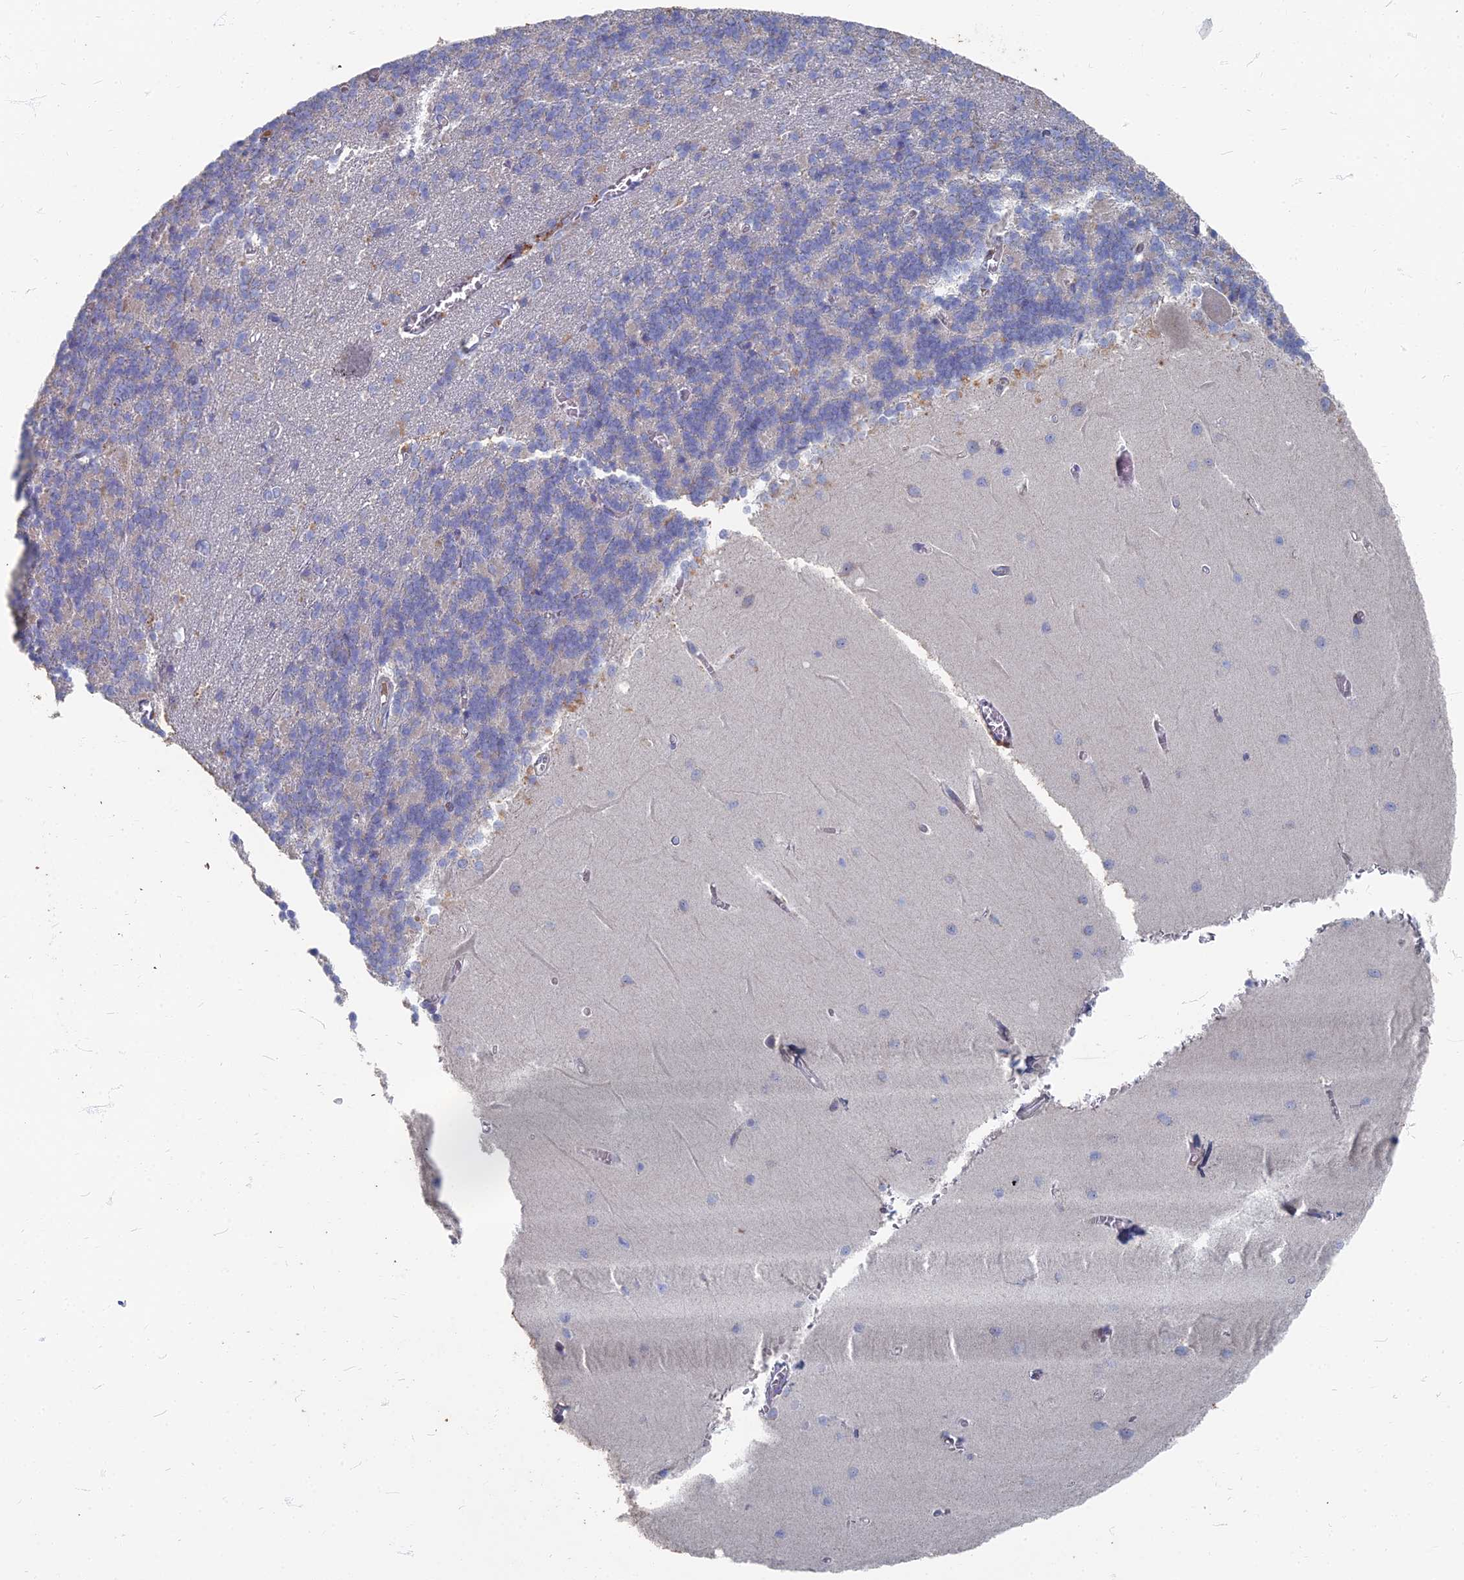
{"staining": {"intensity": "negative", "quantity": "none", "location": "none"}, "tissue": "cerebellum", "cell_type": "Cells in granular layer", "image_type": "normal", "snomed": [{"axis": "morphology", "description": "Normal tissue, NOS"}, {"axis": "topography", "description": "Cerebellum"}], "caption": "This histopathology image is of unremarkable cerebellum stained with immunohistochemistry to label a protein in brown with the nuclei are counter-stained blue. There is no staining in cells in granular layer. The staining is performed using DAB (3,3'-diaminobenzidine) brown chromogen with nuclei counter-stained in using hematoxylin.", "gene": "TMEM128", "patient": {"sex": "male", "age": 37}}